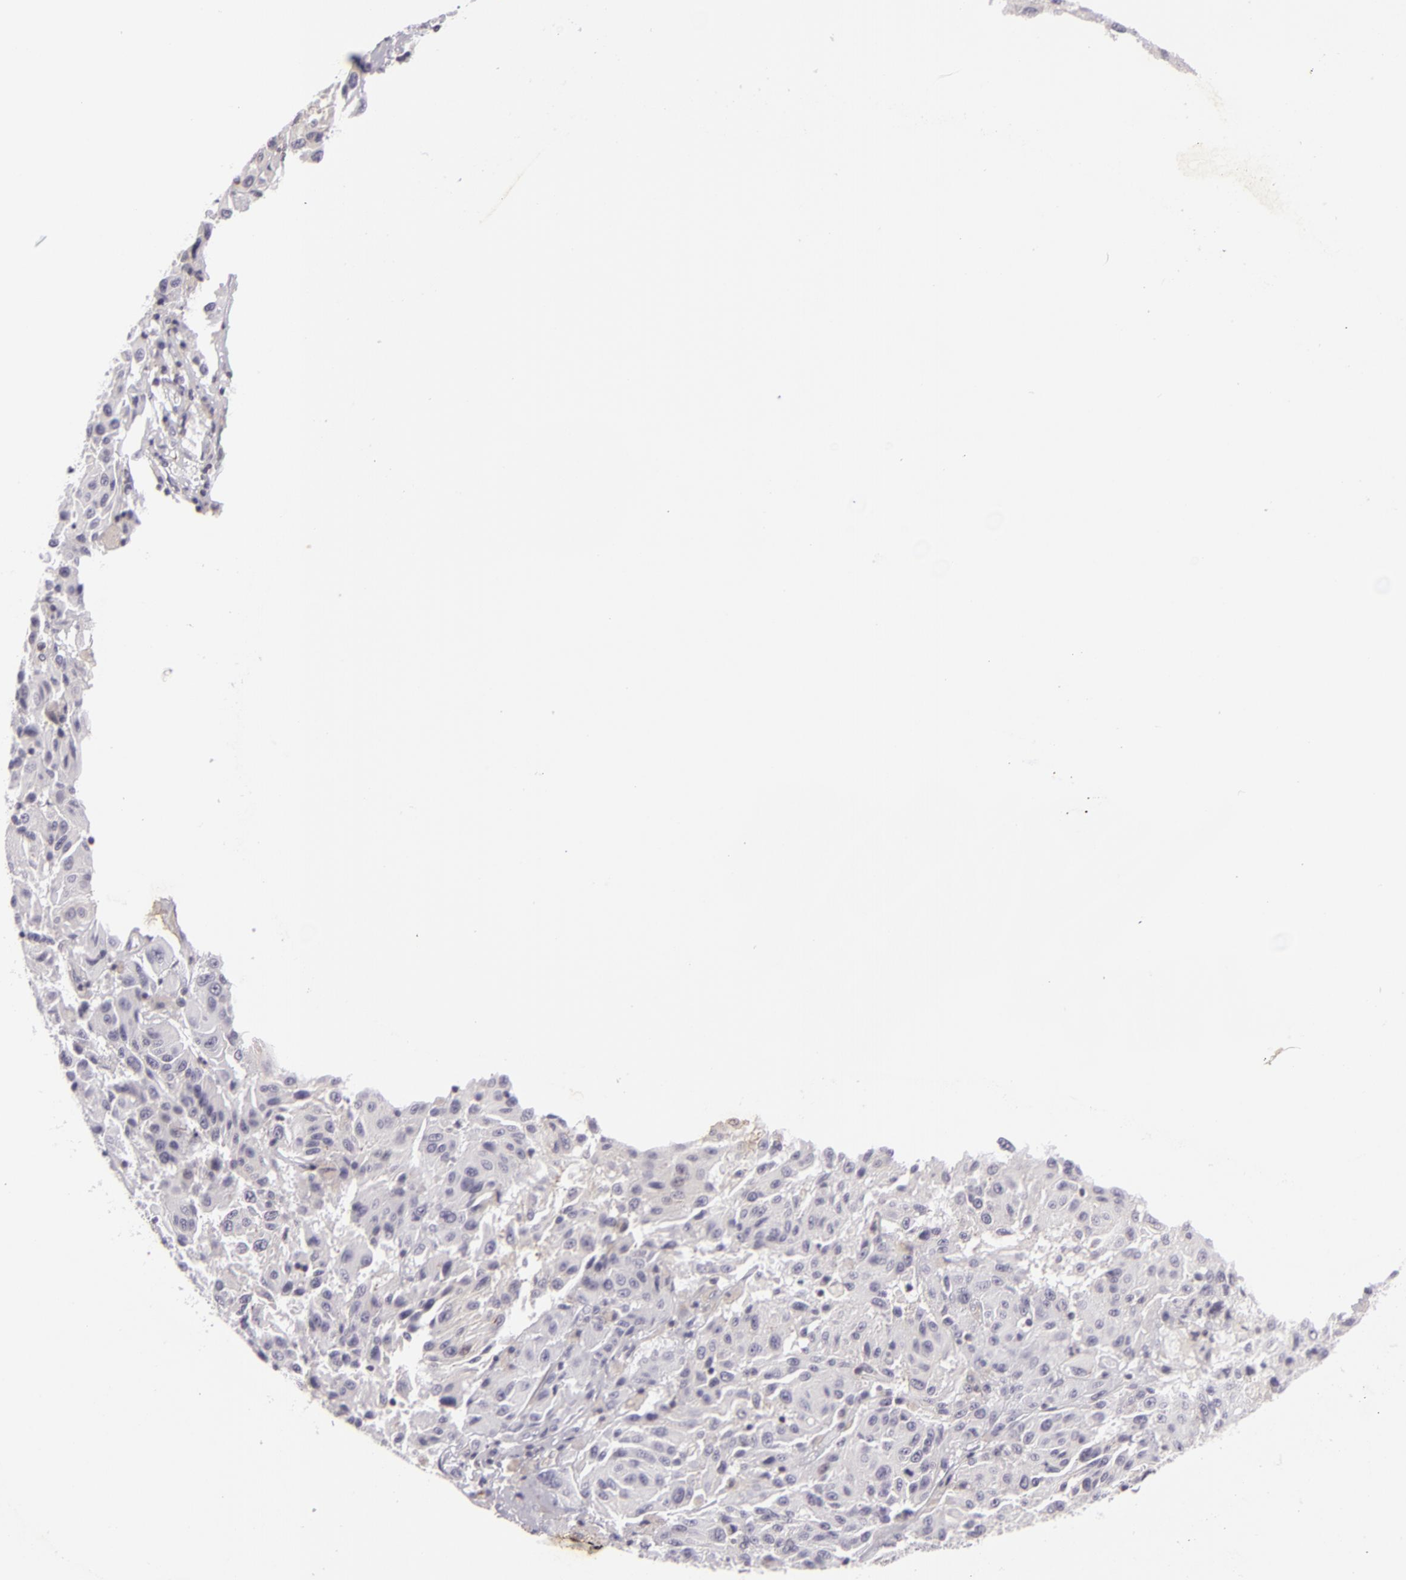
{"staining": {"intensity": "negative", "quantity": "none", "location": "none"}, "tissue": "melanoma", "cell_type": "Tumor cells", "image_type": "cancer", "snomed": [{"axis": "morphology", "description": "Malignant melanoma, NOS"}, {"axis": "topography", "description": "Skin"}], "caption": "This is an IHC image of melanoma. There is no staining in tumor cells.", "gene": "KCNAB2", "patient": {"sex": "female", "age": 77}}